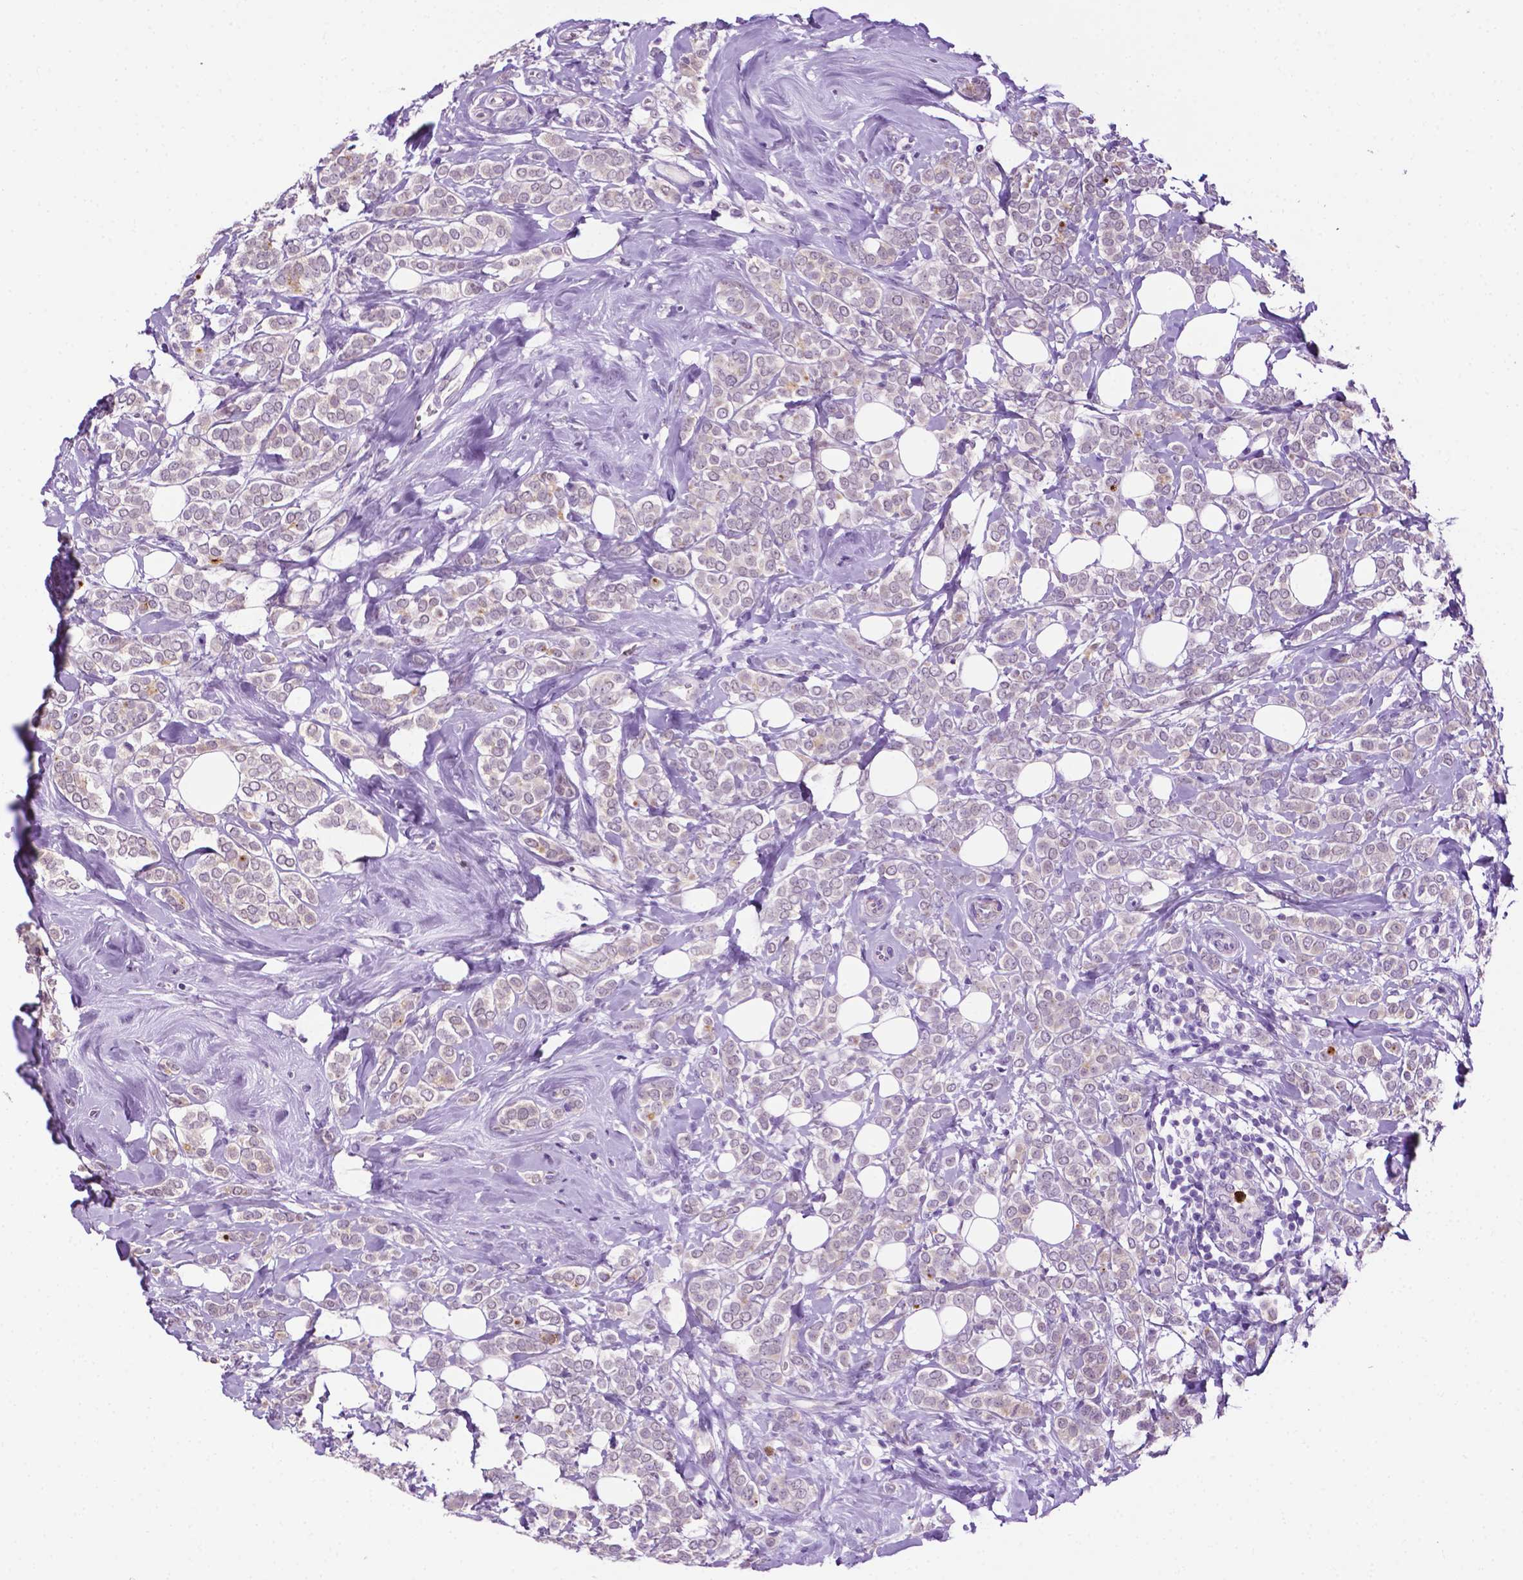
{"staining": {"intensity": "negative", "quantity": "none", "location": "none"}, "tissue": "breast cancer", "cell_type": "Tumor cells", "image_type": "cancer", "snomed": [{"axis": "morphology", "description": "Lobular carcinoma"}, {"axis": "topography", "description": "Breast"}], "caption": "DAB immunohistochemical staining of human breast lobular carcinoma exhibits no significant positivity in tumor cells.", "gene": "MMP27", "patient": {"sex": "female", "age": 49}}